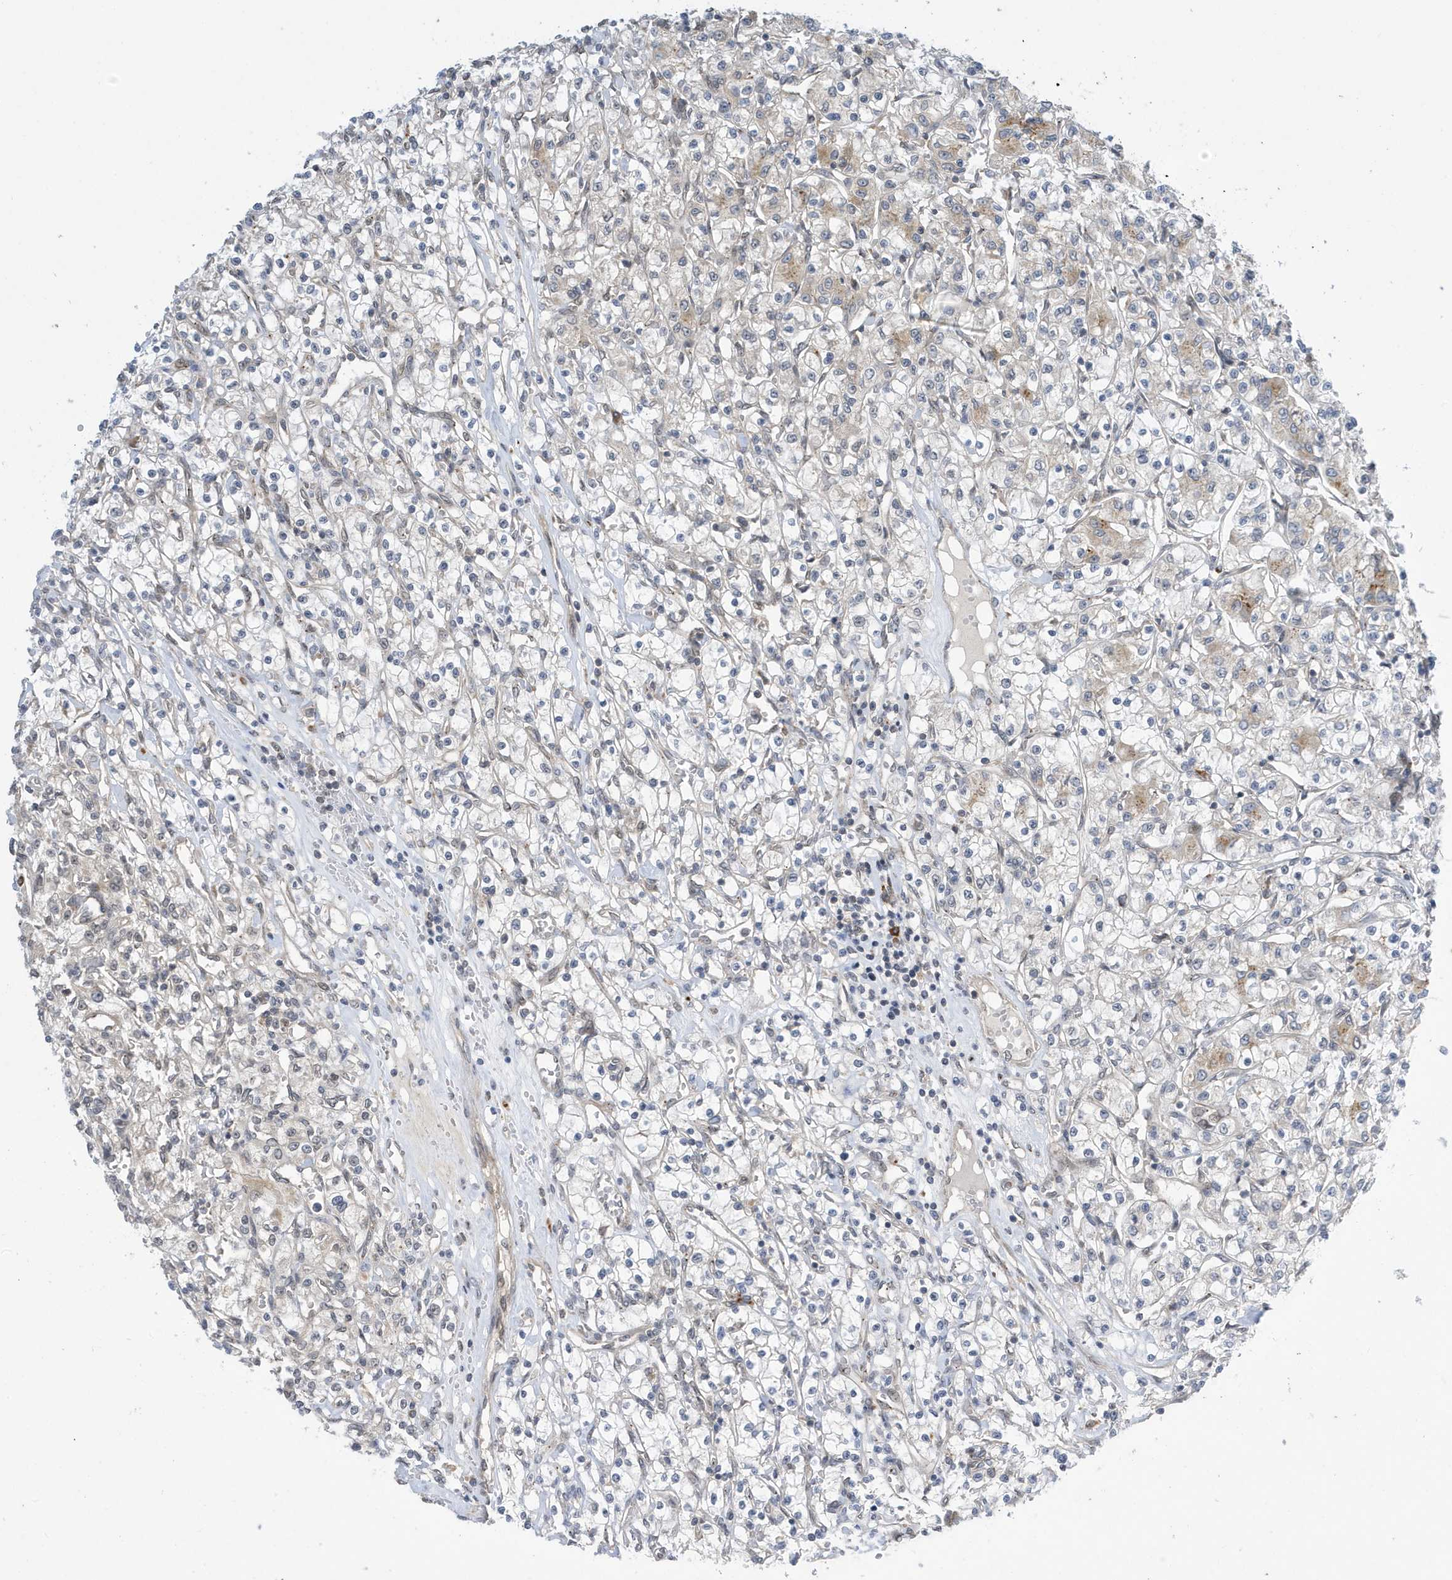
{"staining": {"intensity": "weak", "quantity": "<25%", "location": "cytoplasmic/membranous"}, "tissue": "renal cancer", "cell_type": "Tumor cells", "image_type": "cancer", "snomed": [{"axis": "morphology", "description": "Adenocarcinoma, NOS"}, {"axis": "topography", "description": "Kidney"}], "caption": "Immunohistochemical staining of renal cancer (adenocarcinoma) demonstrates no significant staining in tumor cells.", "gene": "NCOA7", "patient": {"sex": "female", "age": 59}}